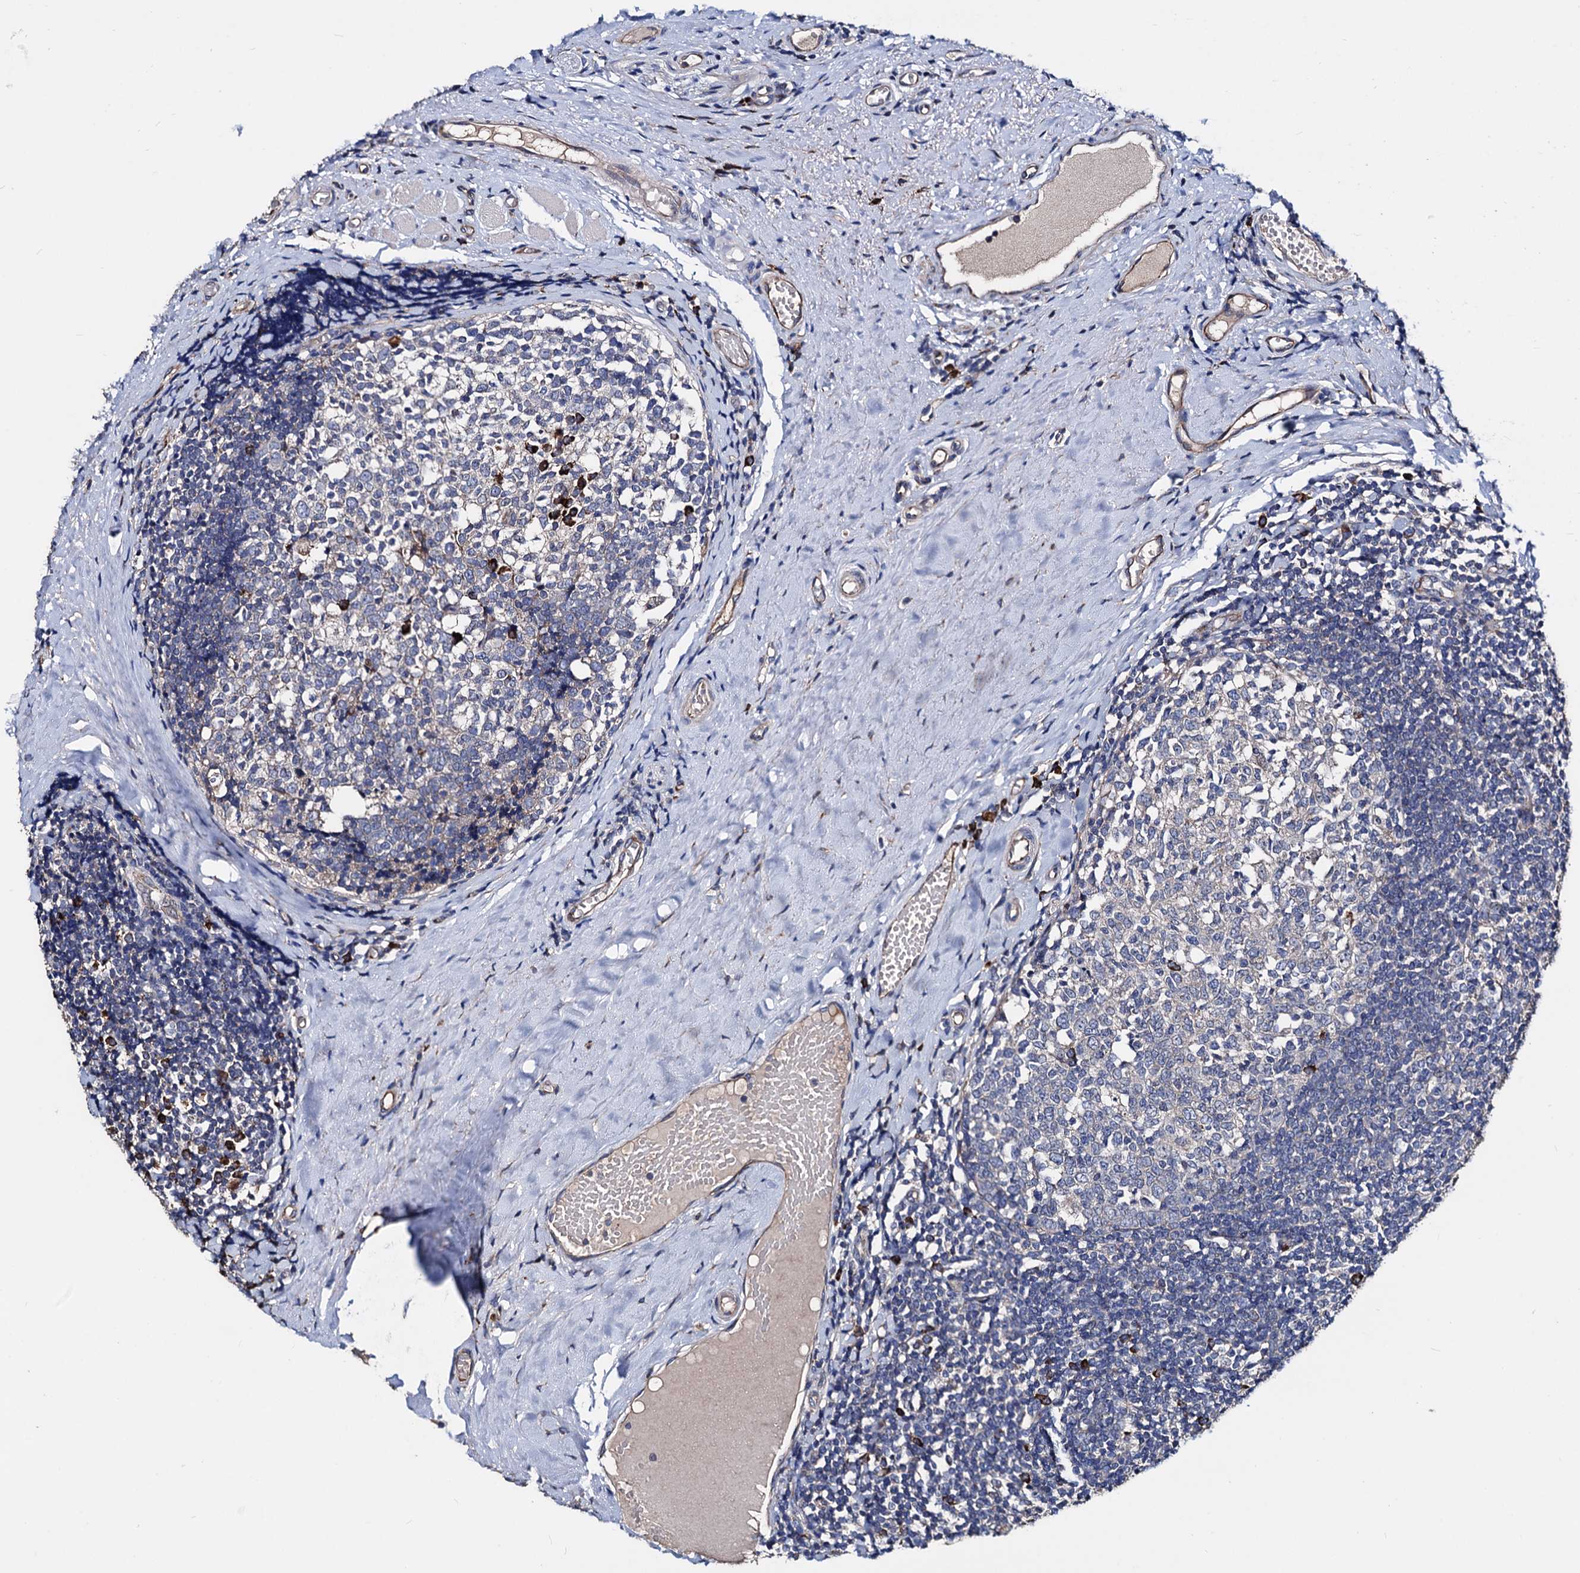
{"staining": {"intensity": "strong", "quantity": "<25%", "location": "cytoplasmic/membranous"}, "tissue": "tonsil", "cell_type": "Germinal center cells", "image_type": "normal", "snomed": [{"axis": "morphology", "description": "Normal tissue, NOS"}, {"axis": "topography", "description": "Tonsil"}], "caption": "Tonsil stained with DAB (3,3'-diaminobenzidine) immunohistochemistry shows medium levels of strong cytoplasmic/membranous expression in about <25% of germinal center cells. (DAB = brown stain, brightfield microscopy at high magnification).", "gene": "AKAP11", "patient": {"sex": "female", "age": 19}}